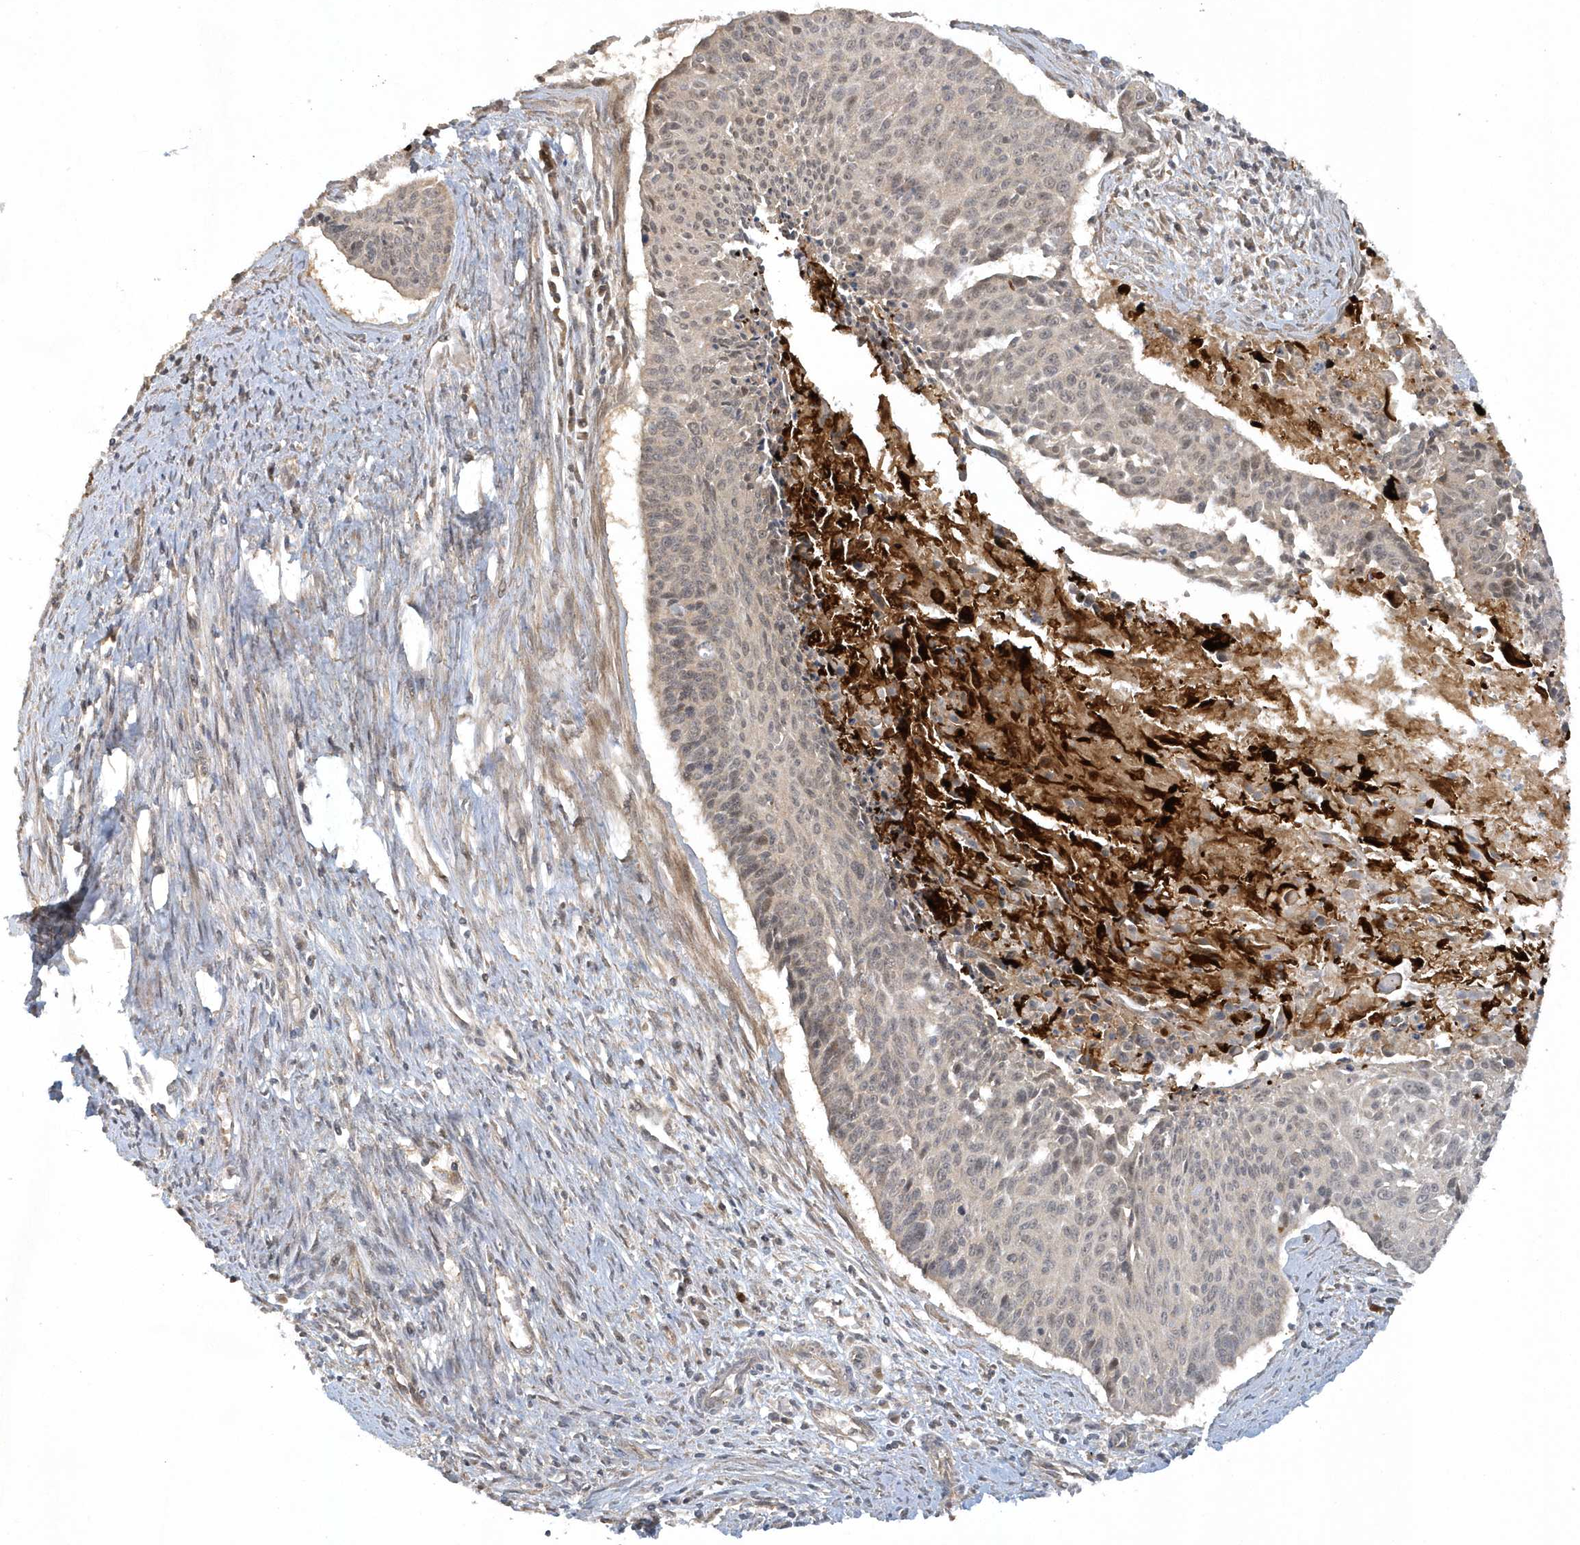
{"staining": {"intensity": "weak", "quantity": "25%-75%", "location": "cytoplasmic/membranous"}, "tissue": "cervical cancer", "cell_type": "Tumor cells", "image_type": "cancer", "snomed": [{"axis": "morphology", "description": "Squamous cell carcinoma, NOS"}, {"axis": "topography", "description": "Cervix"}], "caption": "The micrograph exhibits staining of cervical cancer (squamous cell carcinoma), revealing weak cytoplasmic/membranous protein staining (brown color) within tumor cells.", "gene": "THG1L", "patient": {"sex": "female", "age": 55}}